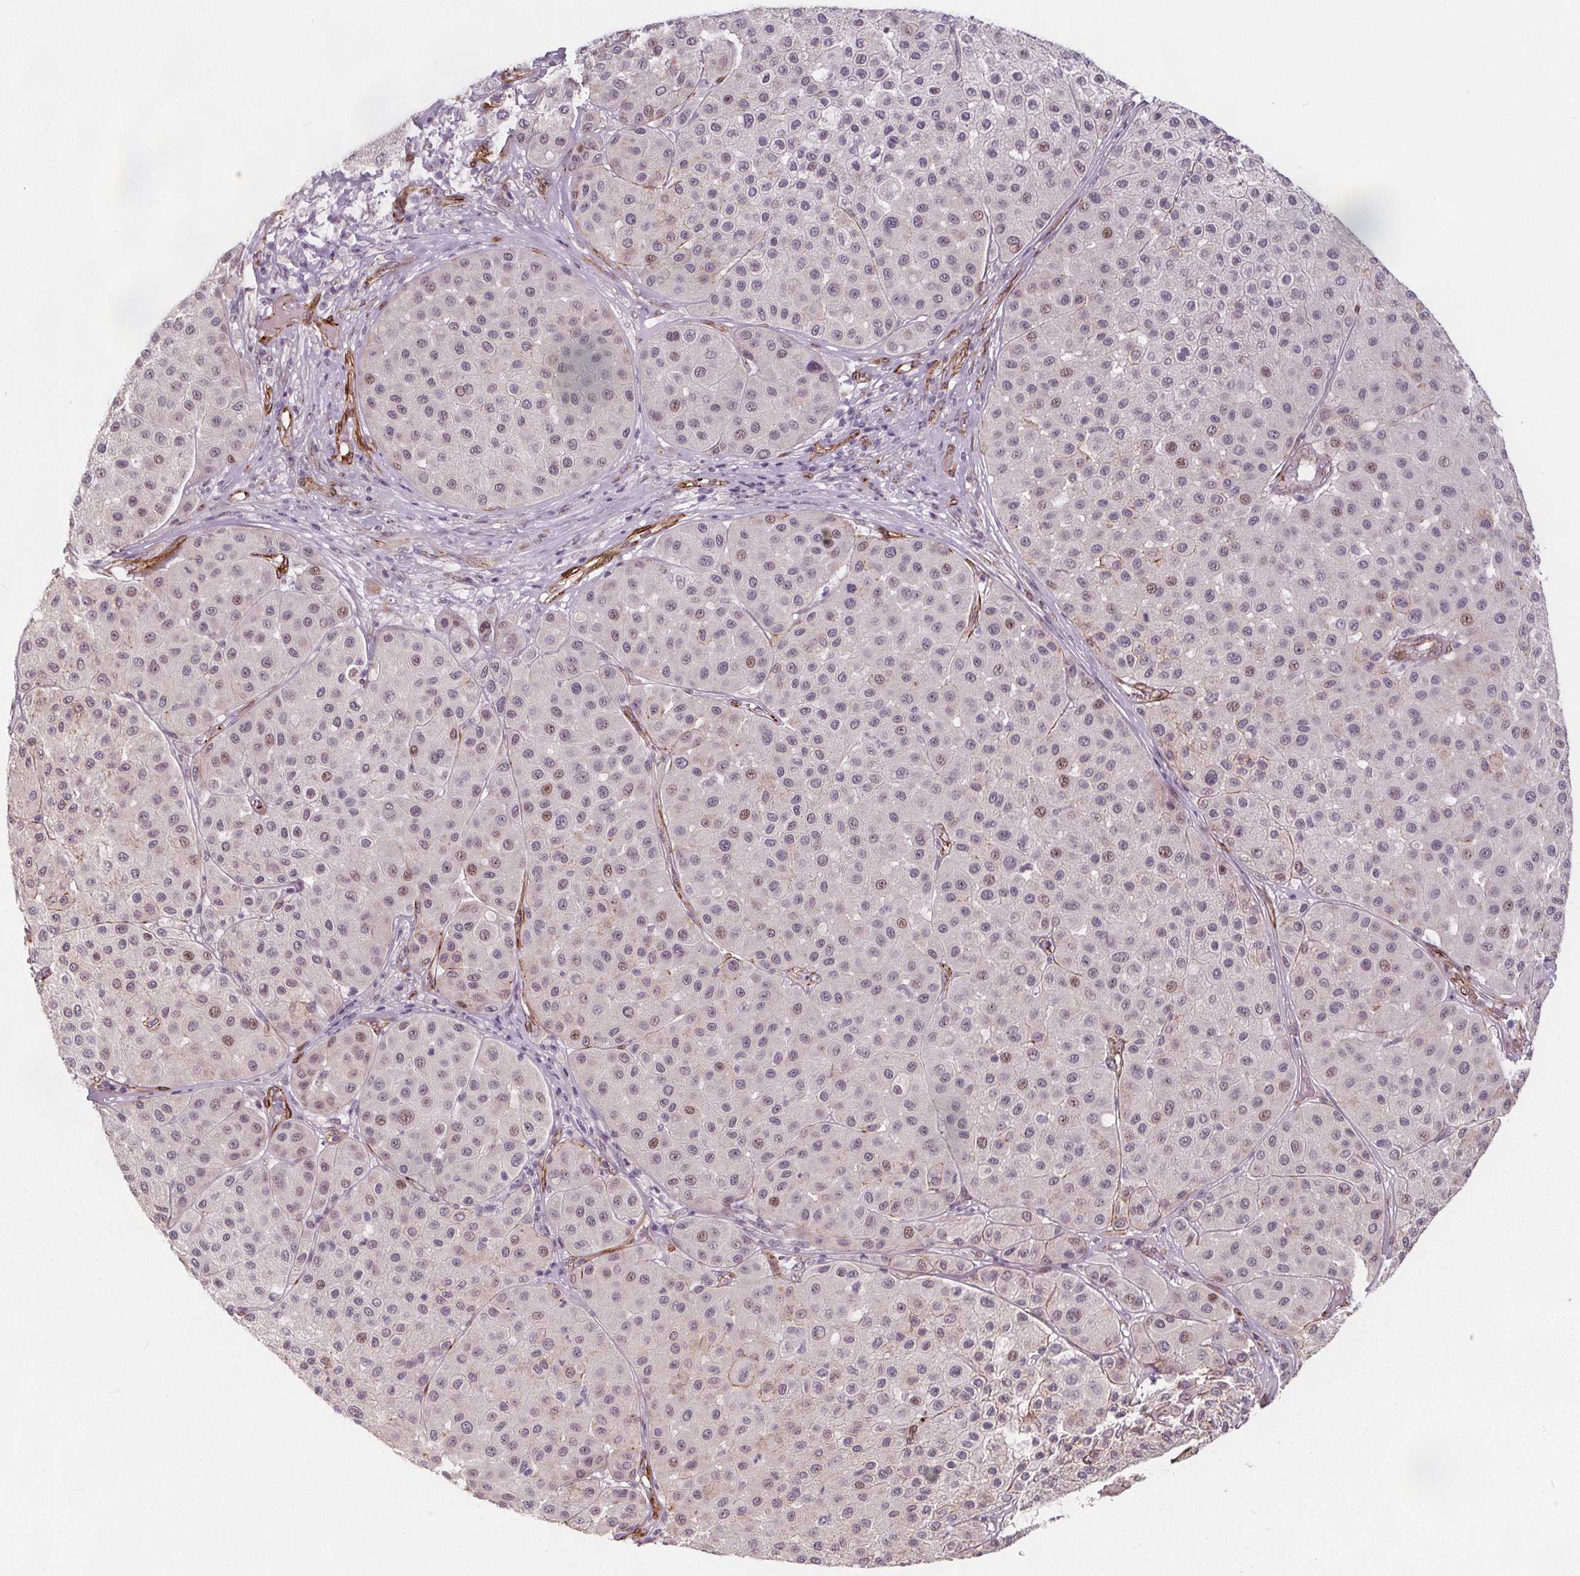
{"staining": {"intensity": "moderate", "quantity": "<25%", "location": "cytoplasmic/membranous,nuclear"}, "tissue": "melanoma", "cell_type": "Tumor cells", "image_type": "cancer", "snomed": [{"axis": "morphology", "description": "Malignant melanoma, Metastatic site"}, {"axis": "topography", "description": "Smooth muscle"}], "caption": "A high-resolution image shows immunohistochemistry staining of melanoma, which exhibits moderate cytoplasmic/membranous and nuclear positivity in about <25% of tumor cells.", "gene": "HAS1", "patient": {"sex": "male", "age": 41}}